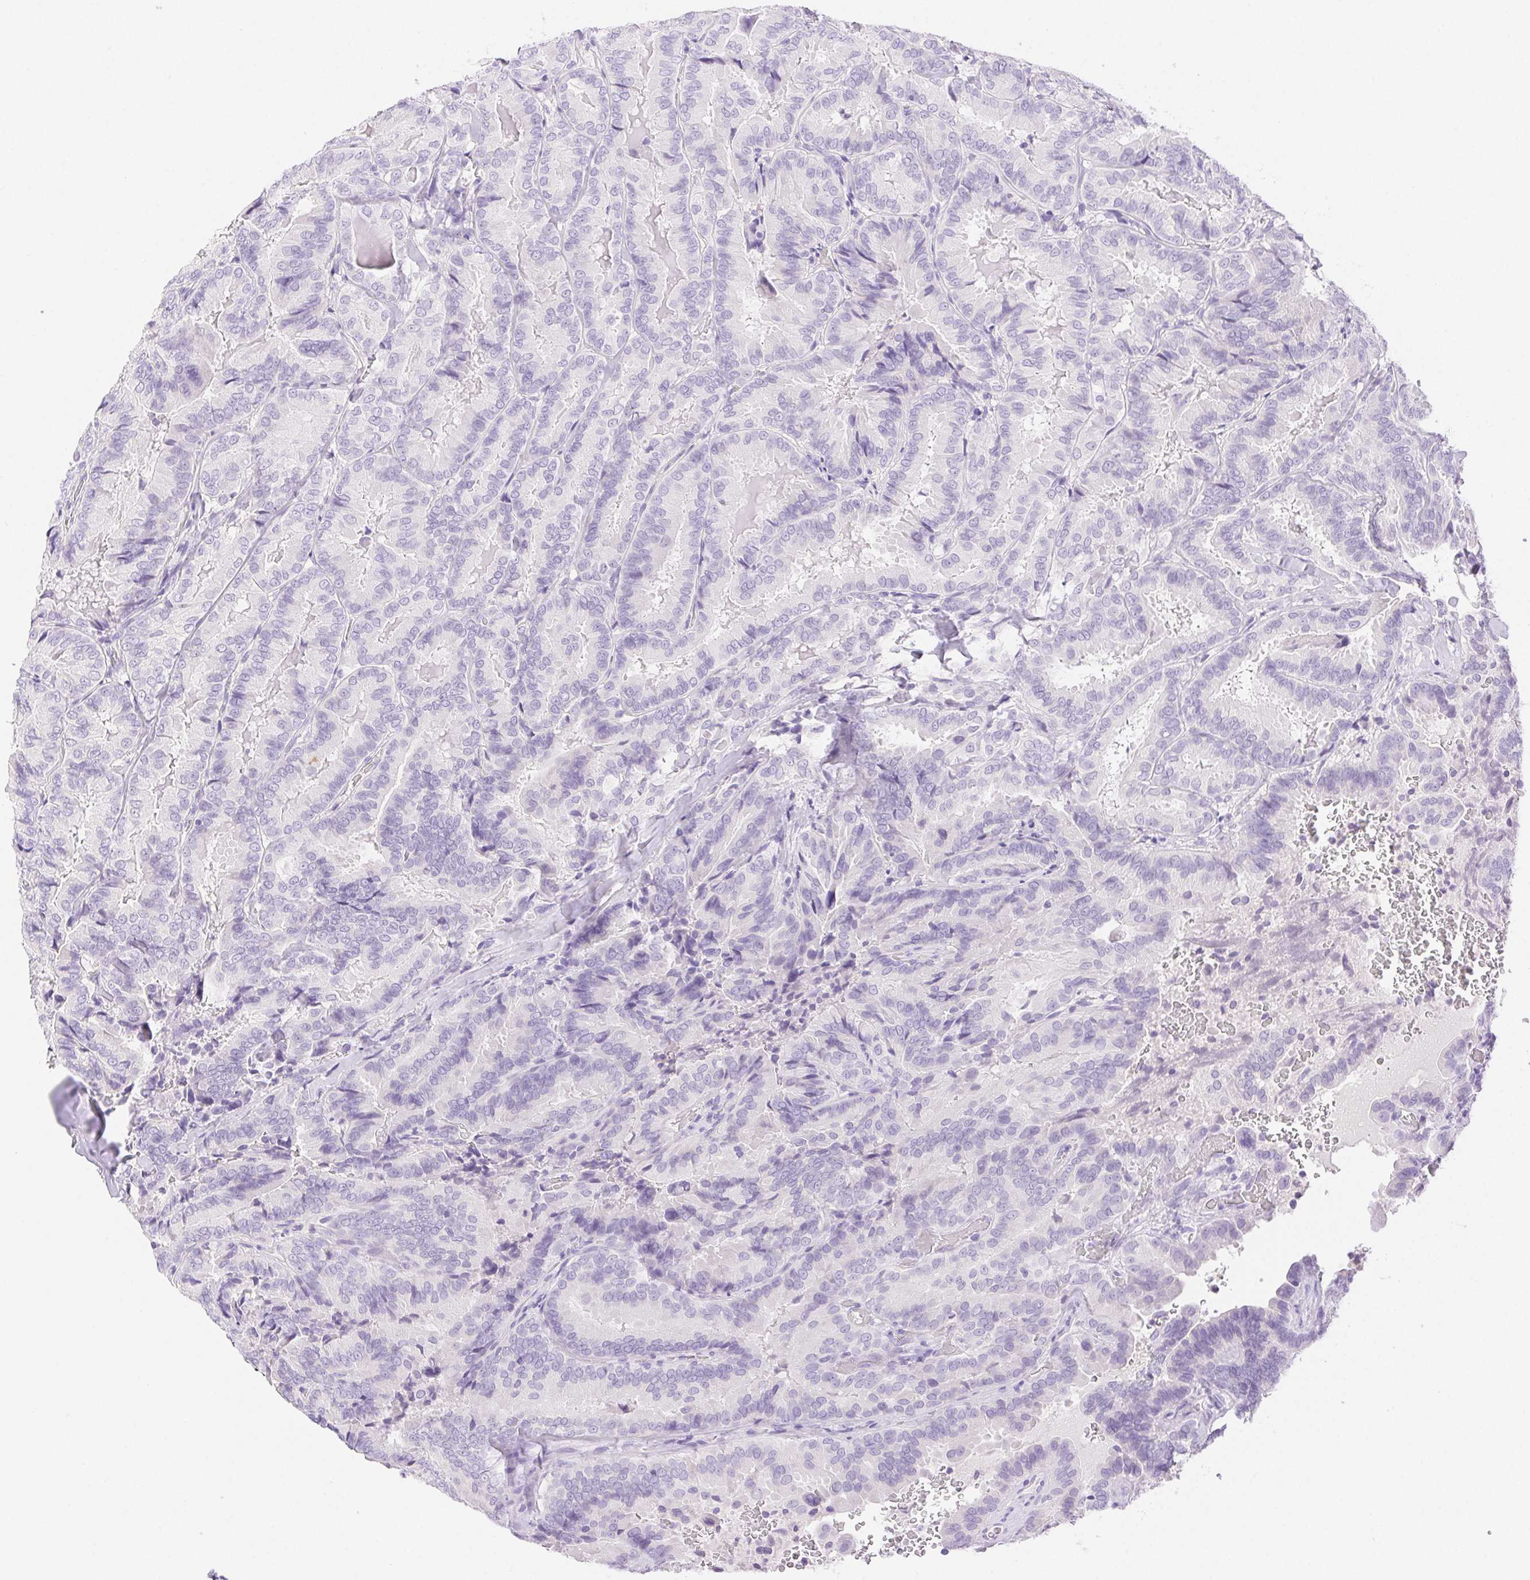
{"staining": {"intensity": "negative", "quantity": "none", "location": "none"}, "tissue": "thyroid cancer", "cell_type": "Tumor cells", "image_type": "cancer", "snomed": [{"axis": "morphology", "description": "Papillary adenocarcinoma, NOS"}, {"axis": "topography", "description": "Thyroid gland"}], "caption": "Tumor cells are negative for protein expression in human thyroid papillary adenocarcinoma.", "gene": "SPACA4", "patient": {"sex": "male", "age": 61}}